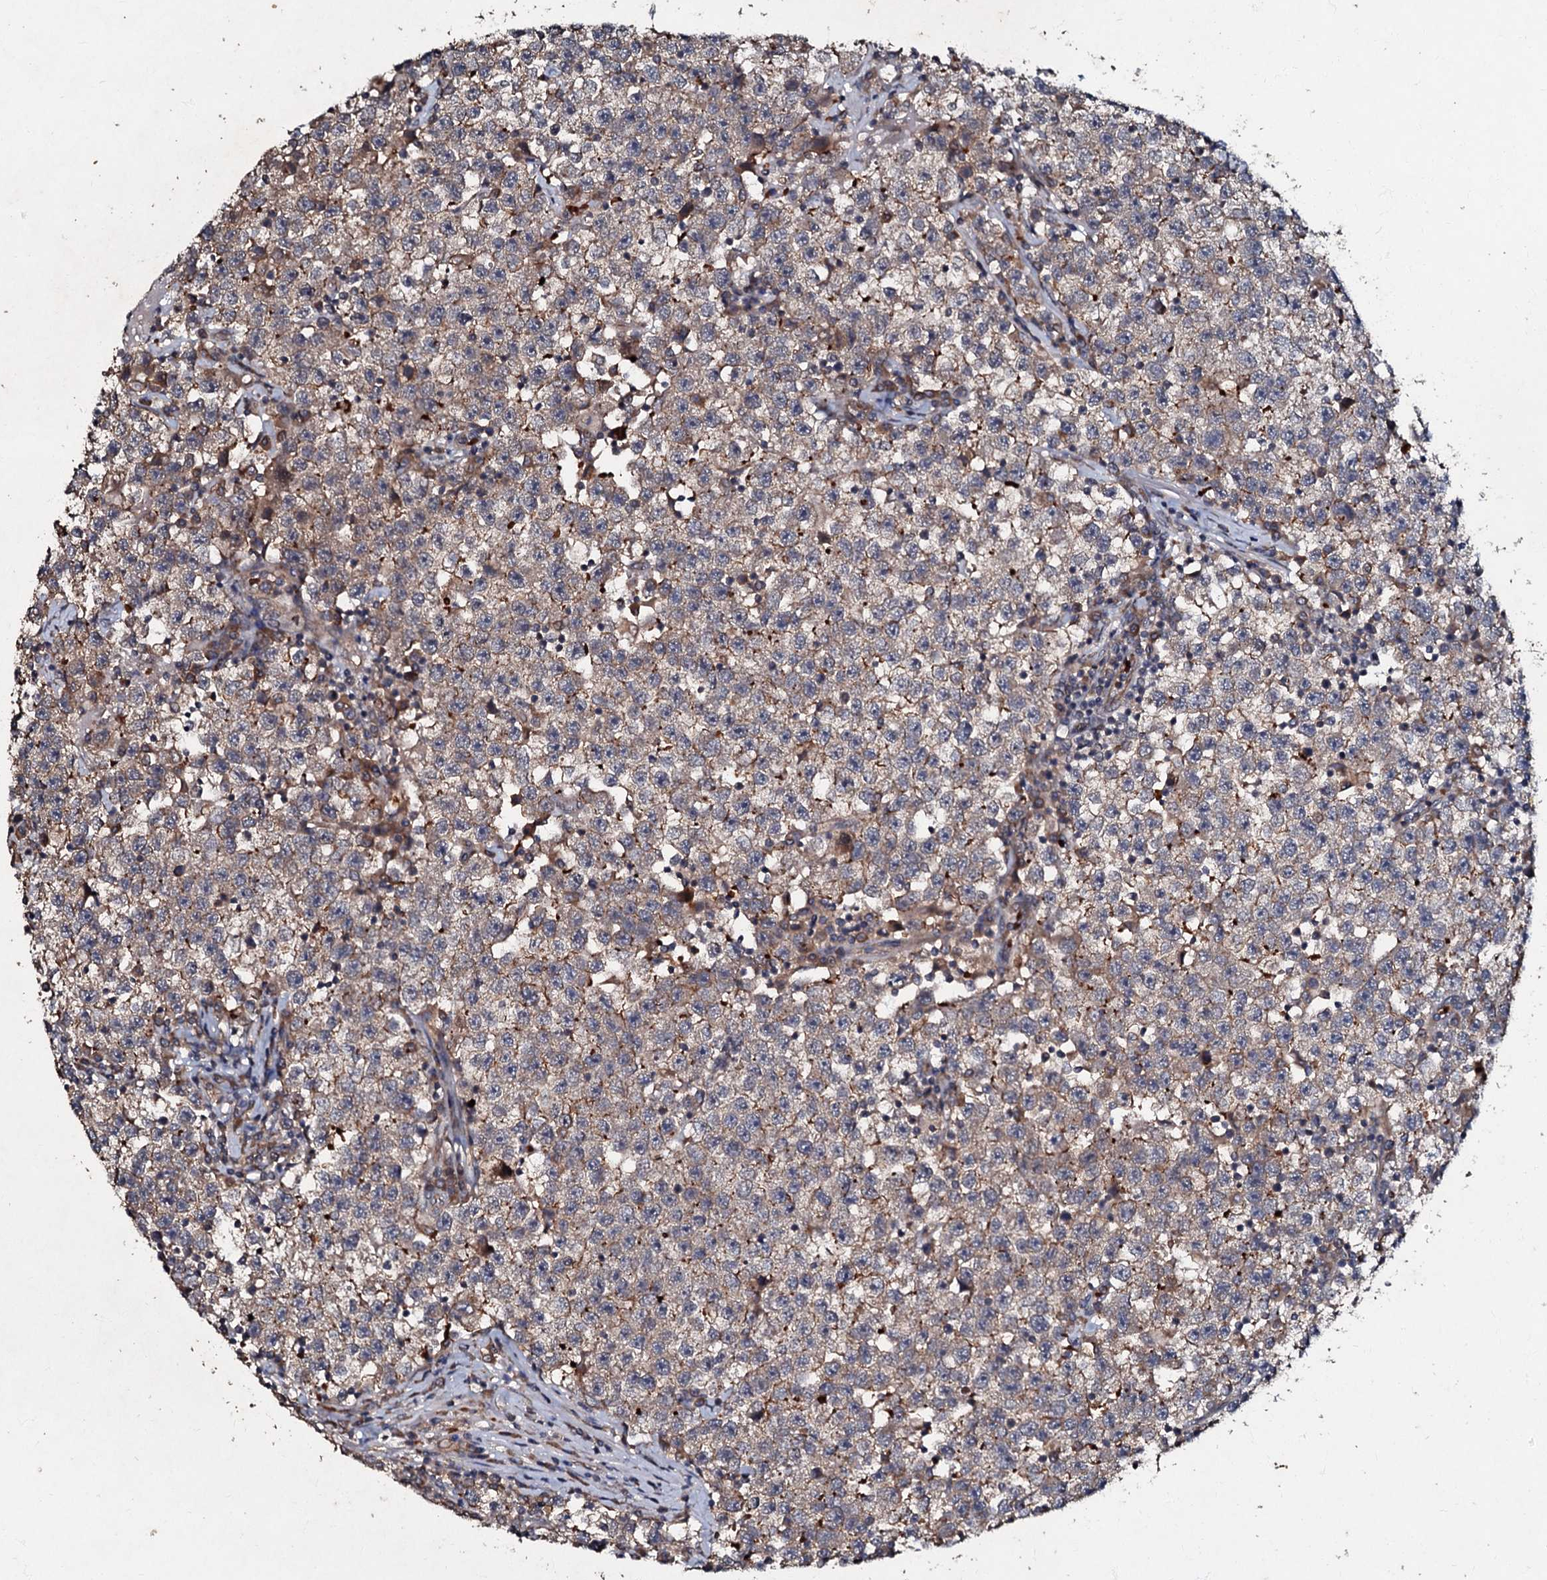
{"staining": {"intensity": "weak", "quantity": ">75%", "location": "cytoplasmic/membranous"}, "tissue": "testis cancer", "cell_type": "Tumor cells", "image_type": "cancer", "snomed": [{"axis": "morphology", "description": "Seminoma, NOS"}, {"axis": "topography", "description": "Testis"}], "caption": "DAB immunohistochemical staining of human testis cancer (seminoma) reveals weak cytoplasmic/membranous protein staining in approximately >75% of tumor cells.", "gene": "MANSC4", "patient": {"sex": "male", "age": 22}}